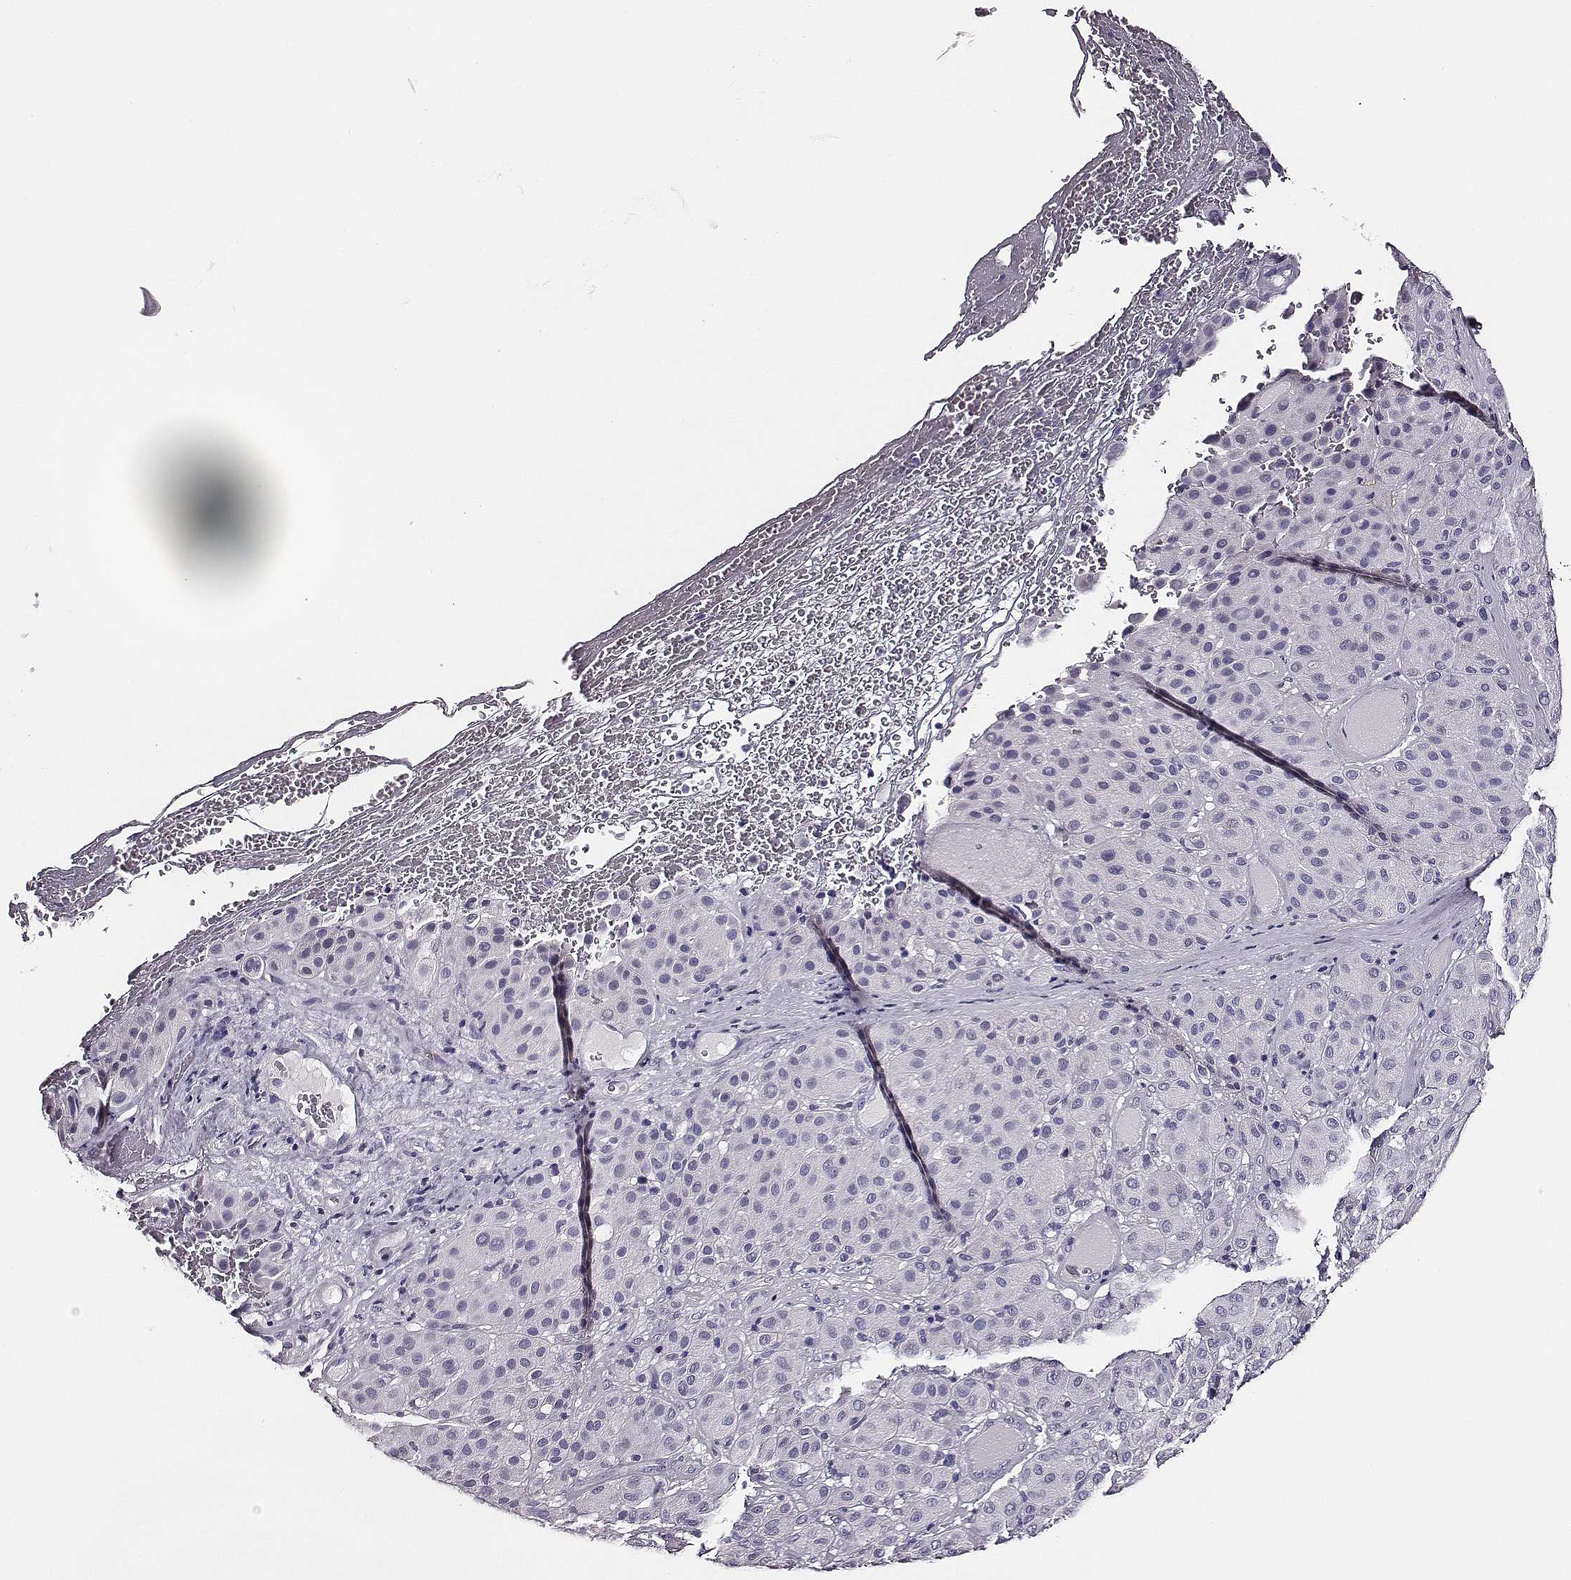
{"staining": {"intensity": "negative", "quantity": "none", "location": "none"}, "tissue": "melanoma", "cell_type": "Tumor cells", "image_type": "cancer", "snomed": [{"axis": "morphology", "description": "Malignant melanoma, Metastatic site"}, {"axis": "topography", "description": "Smooth muscle"}], "caption": "Human melanoma stained for a protein using IHC exhibits no expression in tumor cells.", "gene": "DPEP1", "patient": {"sex": "male", "age": 41}}